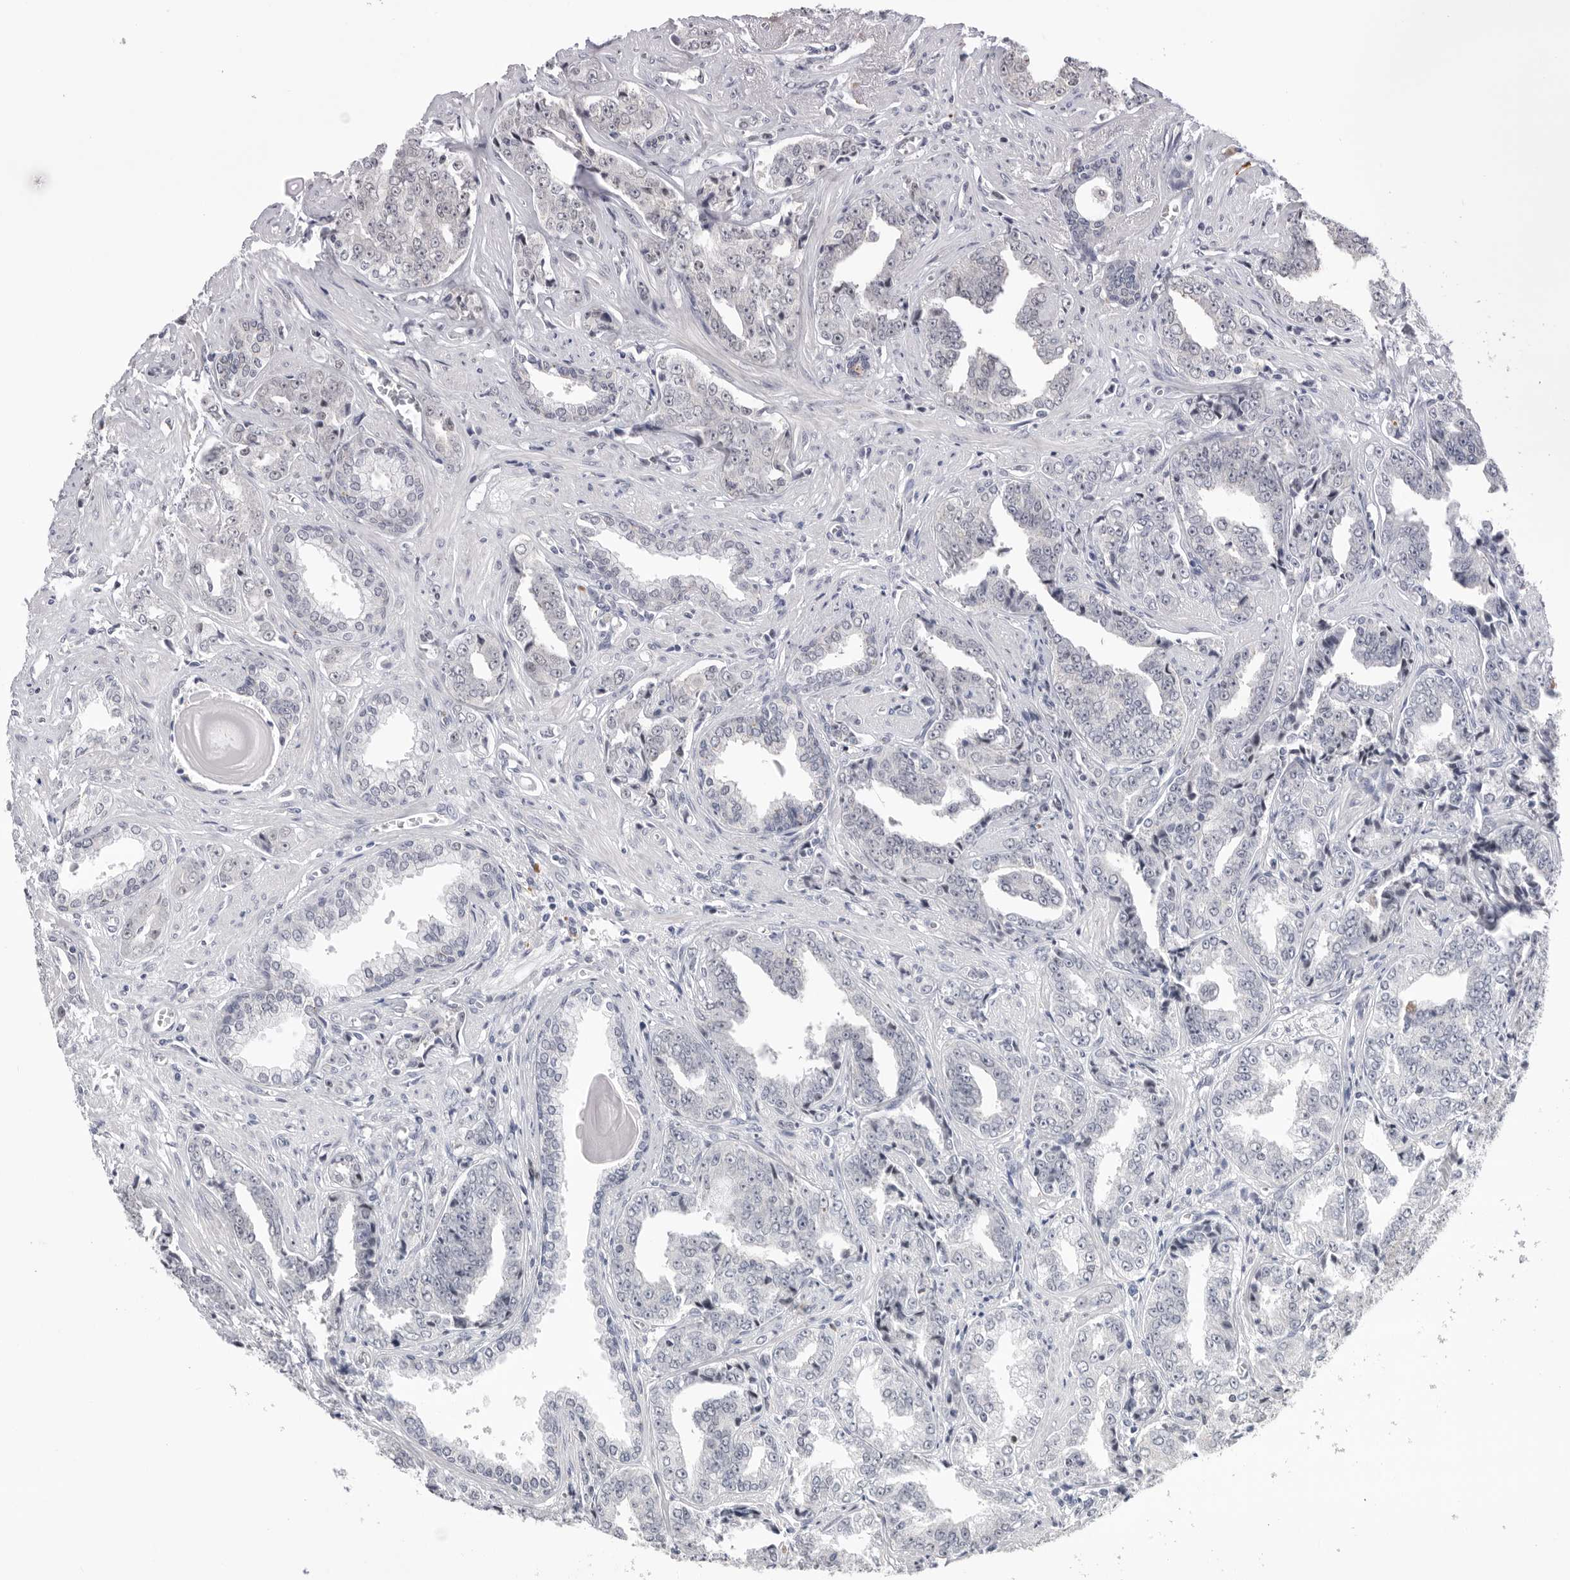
{"staining": {"intensity": "negative", "quantity": "none", "location": "none"}, "tissue": "prostate cancer", "cell_type": "Tumor cells", "image_type": "cancer", "snomed": [{"axis": "morphology", "description": "Adenocarcinoma, High grade"}, {"axis": "topography", "description": "Prostate"}], "caption": "Micrograph shows no significant protein expression in tumor cells of prostate cancer (adenocarcinoma (high-grade)).", "gene": "BCLAF3", "patient": {"sex": "male", "age": 71}}